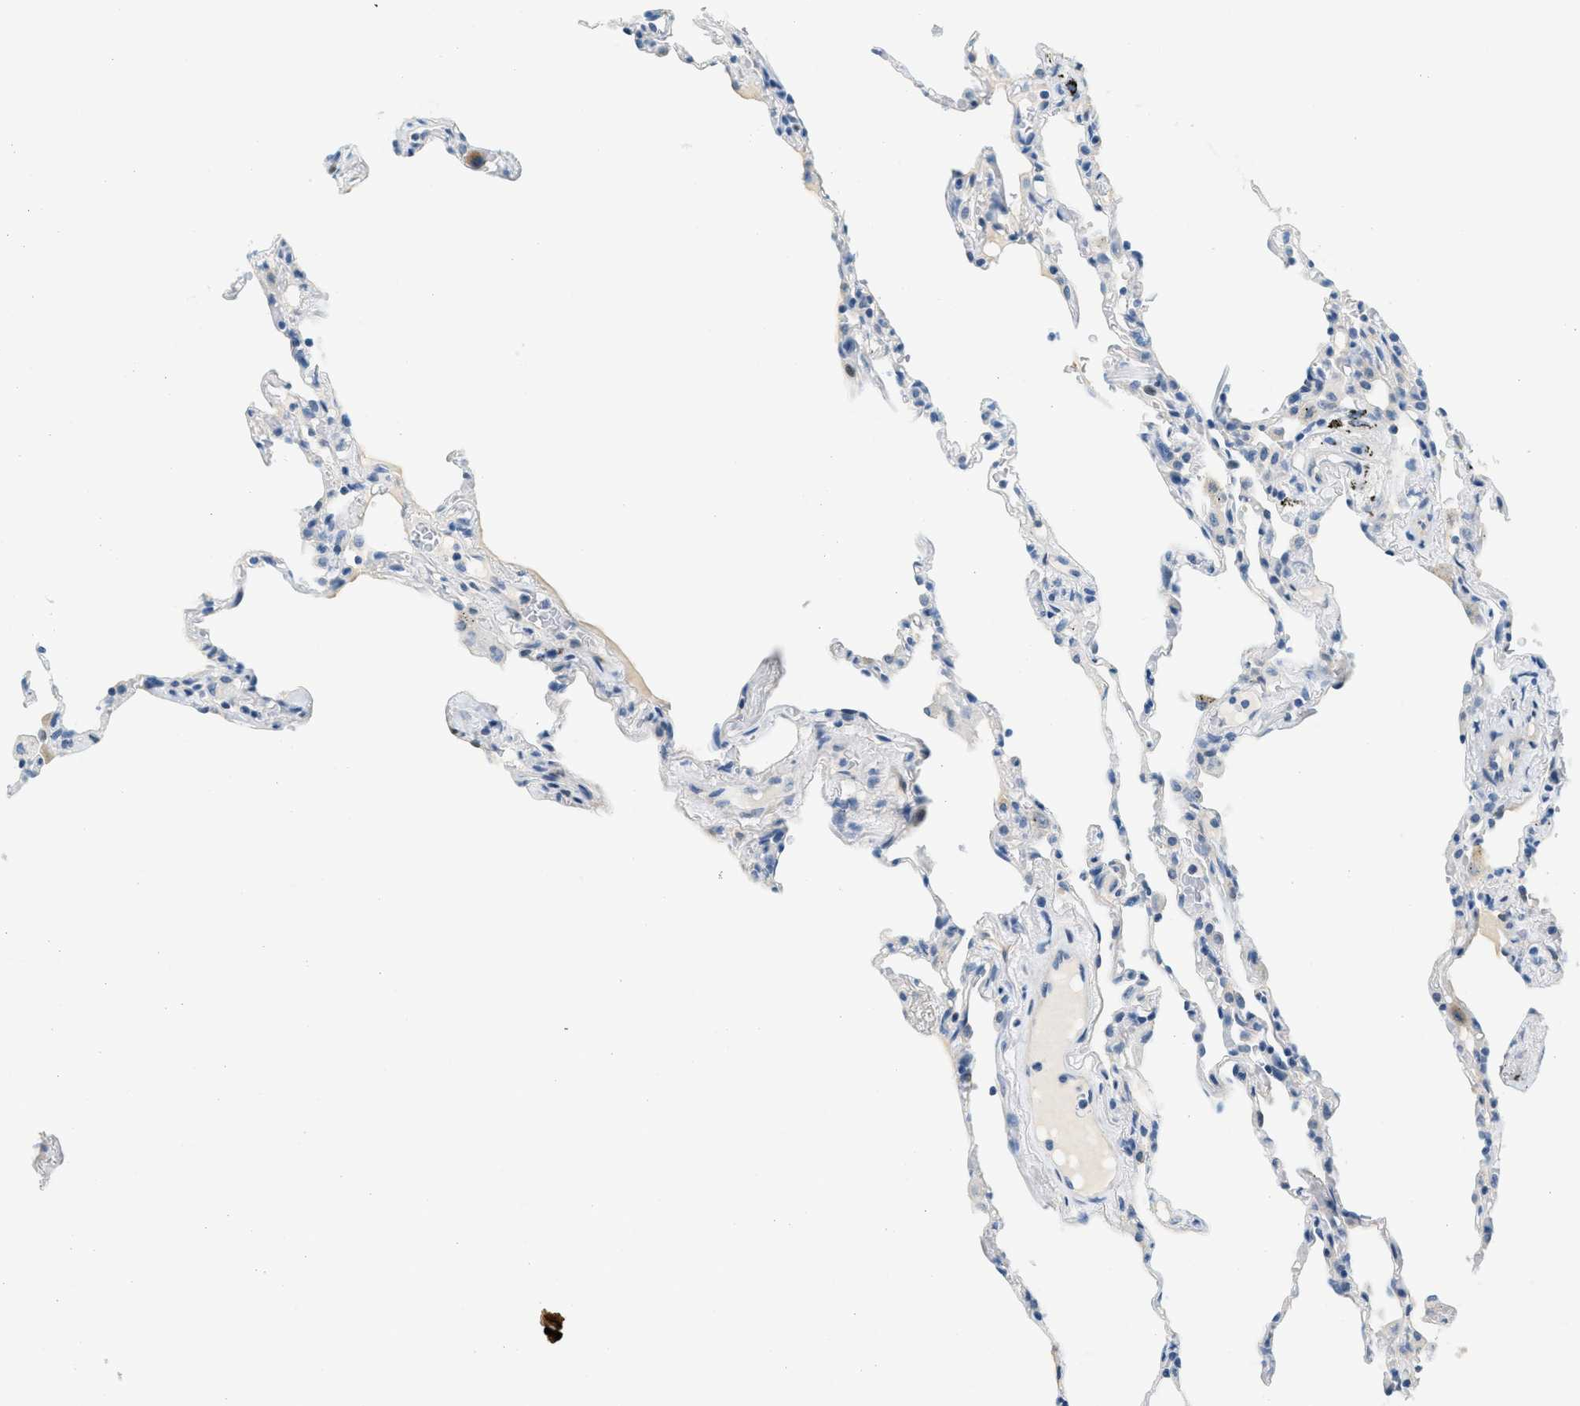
{"staining": {"intensity": "negative", "quantity": "none", "location": "none"}, "tissue": "lung", "cell_type": "Alveolar cells", "image_type": "normal", "snomed": [{"axis": "morphology", "description": "Normal tissue, NOS"}, {"axis": "topography", "description": "Lung"}], "caption": "A histopathology image of human lung is negative for staining in alveolar cells. (IHC, brightfield microscopy, high magnification).", "gene": "CYP4X1", "patient": {"sex": "male", "age": 59}}